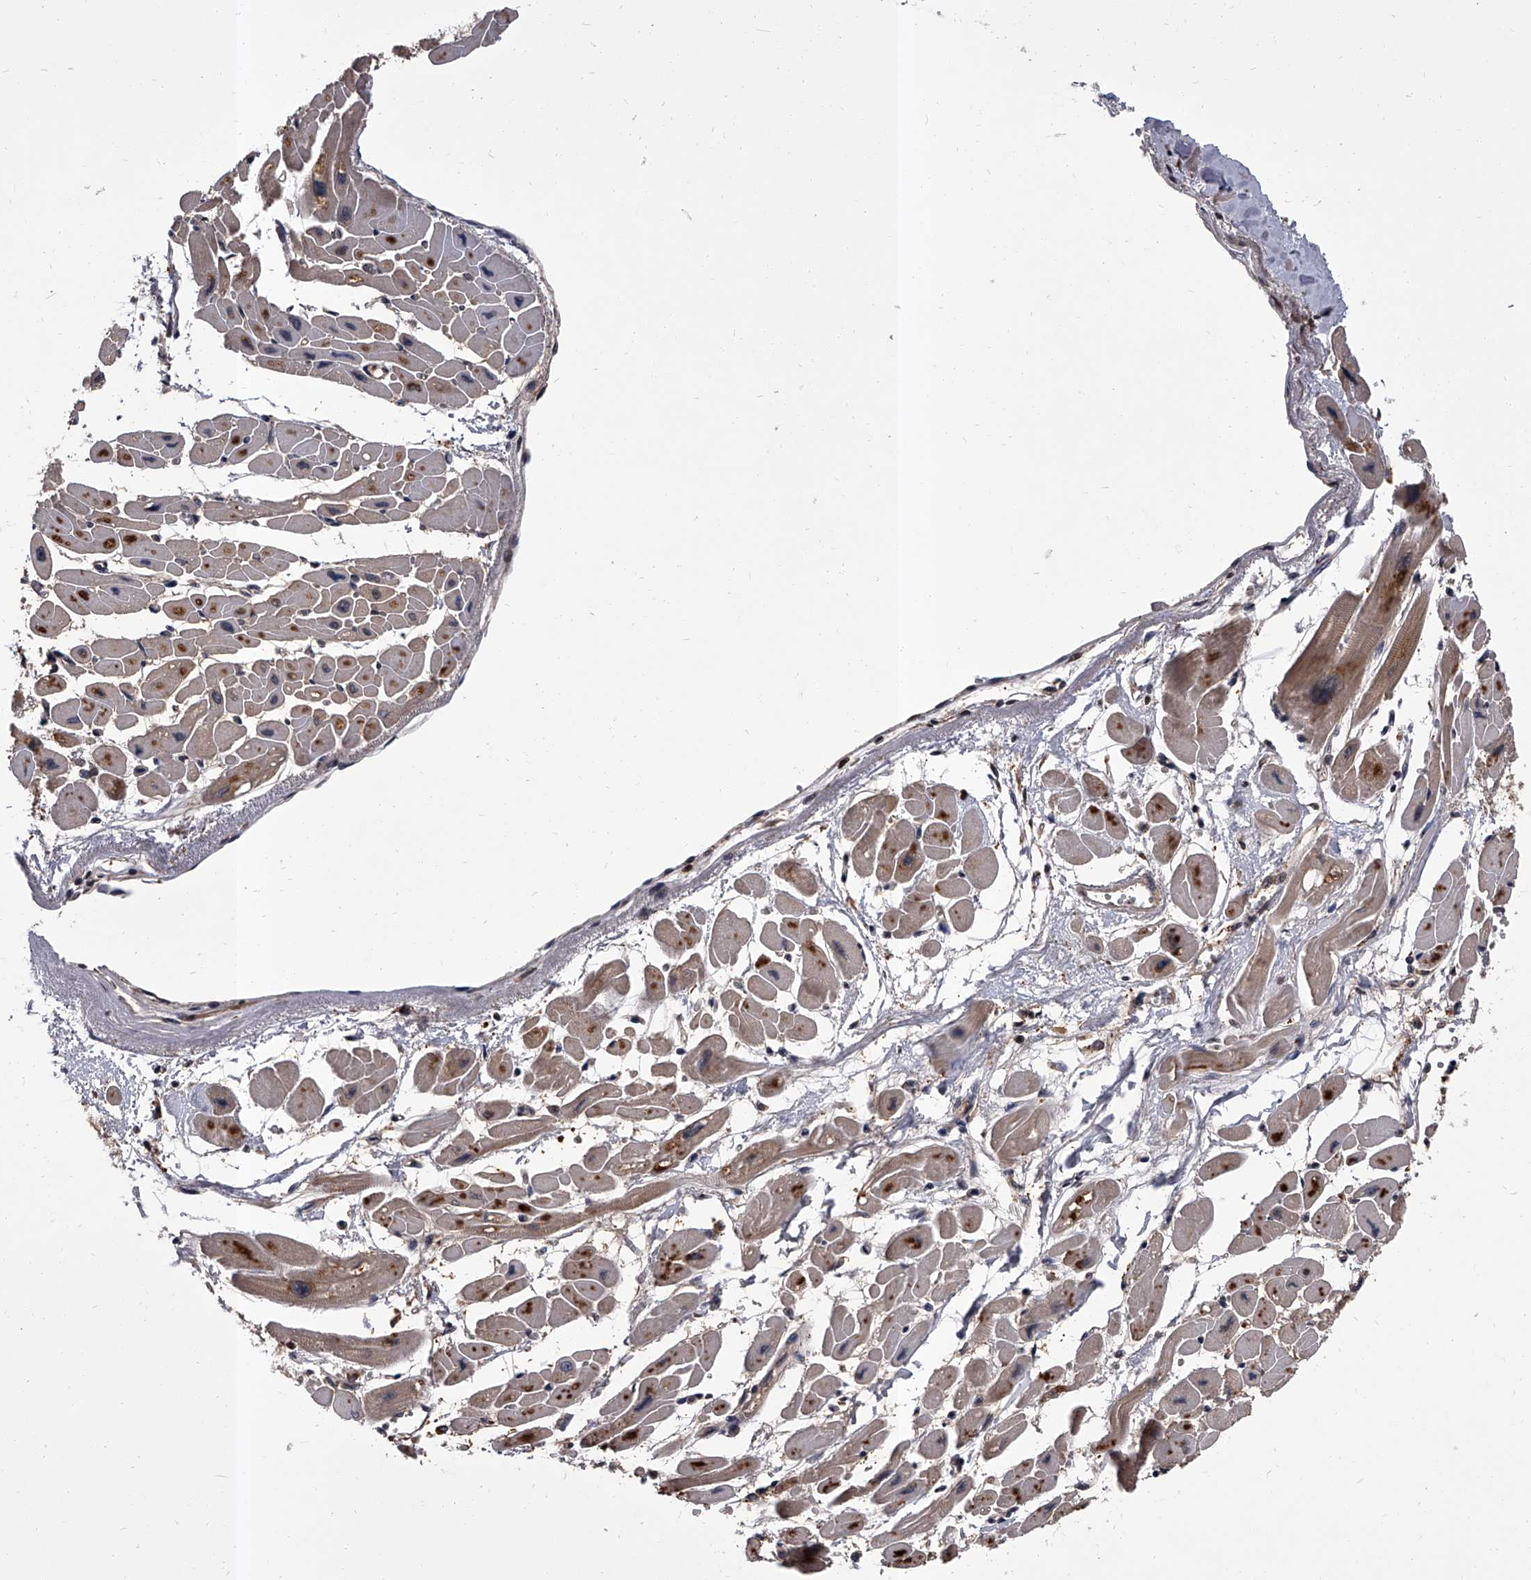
{"staining": {"intensity": "moderate", "quantity": ">75%", "location": "cytoplasmic/membranous"}, "tissue": "heart muscle", "cell_type": "Cardiomyocytes", "image_type": "normal", "snomed": [{"axis": "morphology", "description": "Normal tissue, NOS"}, {"axis": "topography", "description": "Heart"}], "caption": "DAB (3,3'-diaminobenzidine) immunohistochemical staining of normal human heart muscle demonstrates moderate cytoplasmic/membranous protein staining in about >75% of cardiomyocytes. (Brightfield microscopy of DAB IHC at high magnification).", "gene": "SLC18B1", "patient": {"sex": "female", "age": 54}}